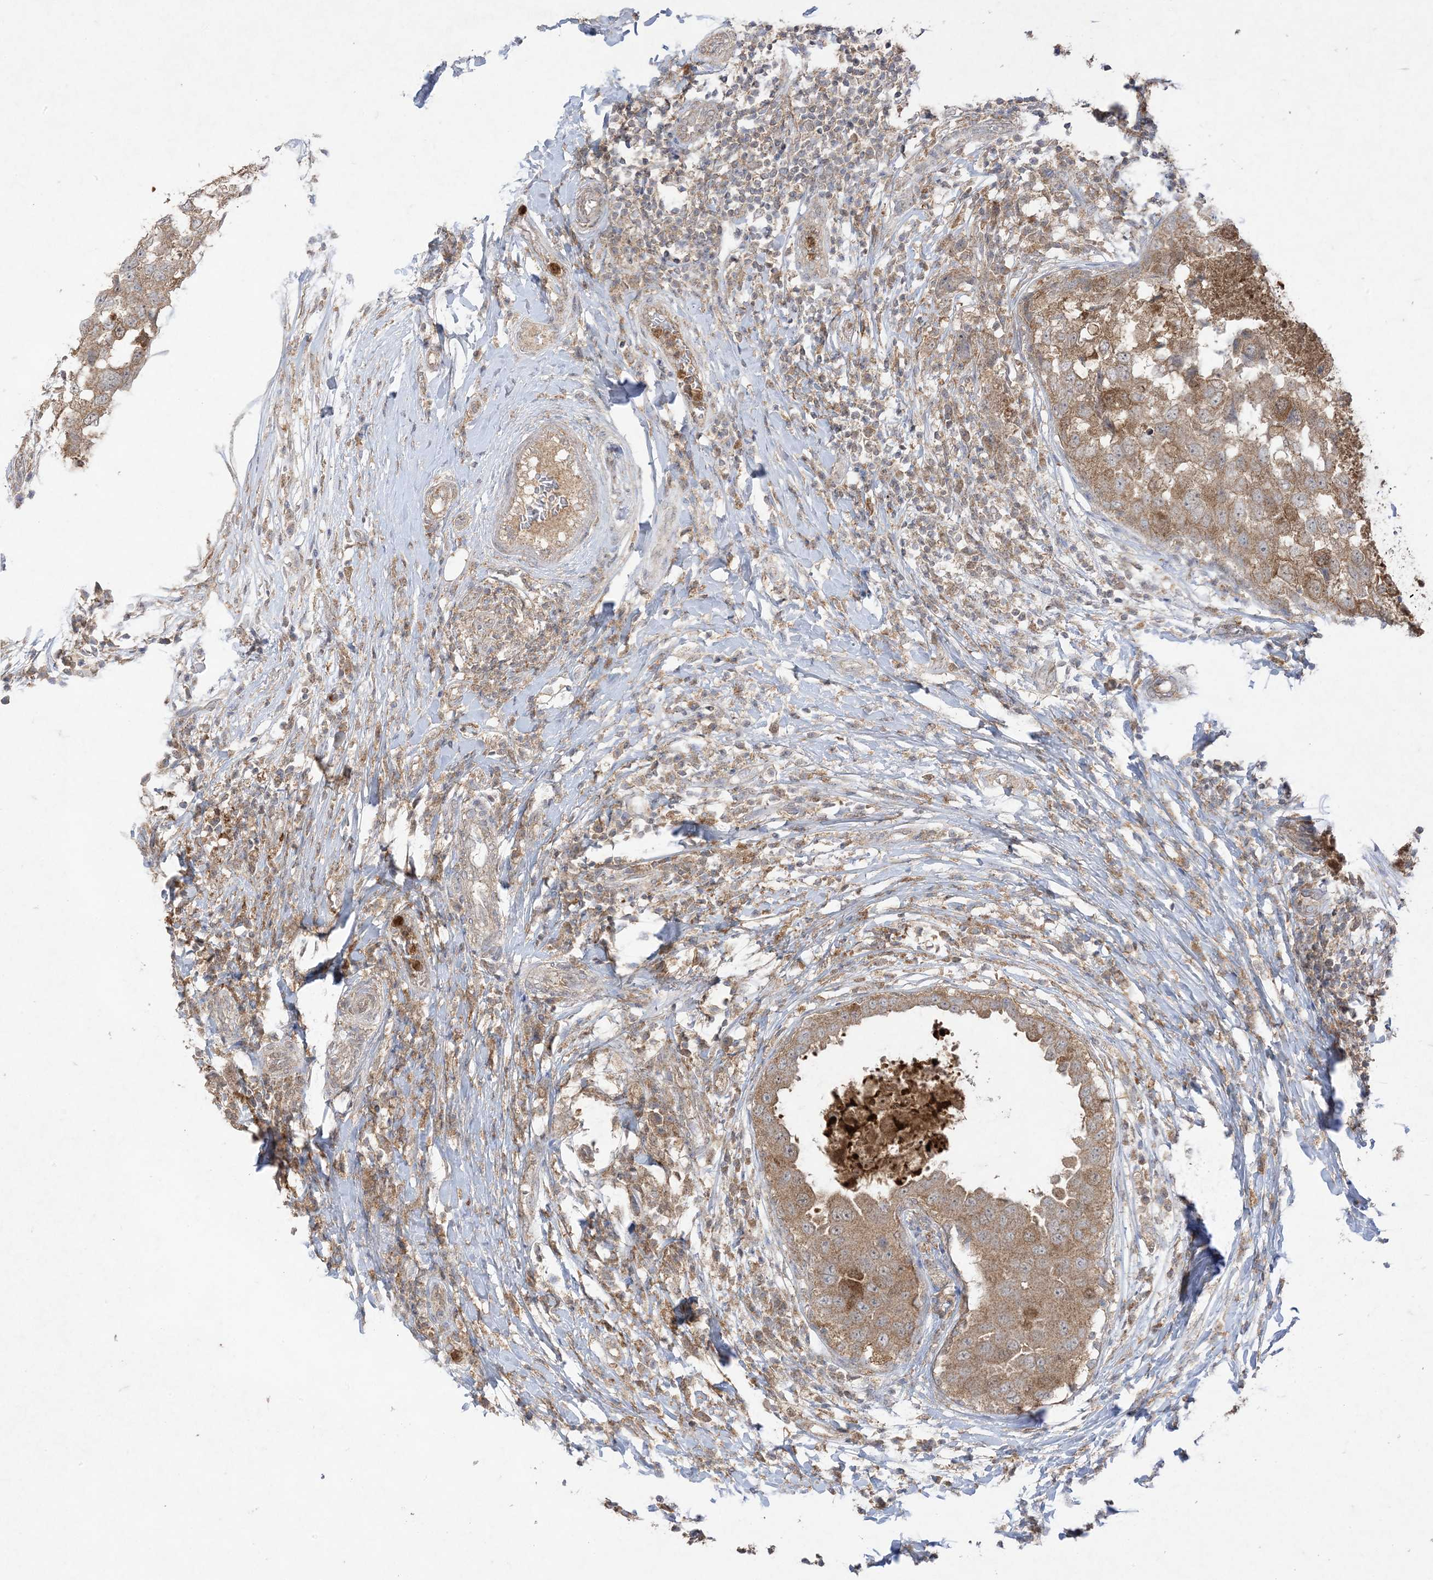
{"staining": {"intensity": "moderate", "quantity": ">75%", "location": "cytoplasmic/membranous"}, "tissue": "breast cancer", "cell_type": "Tumor cells", "image_type": "cancer", "snomed": [{"axis": "morphology", "description": "Duct carcinoma"}, {"axis": "topography", "description": "Breast"}], "caption": "DAB immunohistochemical staining of infiltrating ductal carcinoma (breast) exhibits moderate cytoplasmic/membranous protein expression in about >75% of tumor cells. (DAB (3,3'-diaminobenzidine) = brown stain, brightfield microscopy at high magnification).", "gene": "UBE2C", "patient": {"sex": "female", "age": 27}}